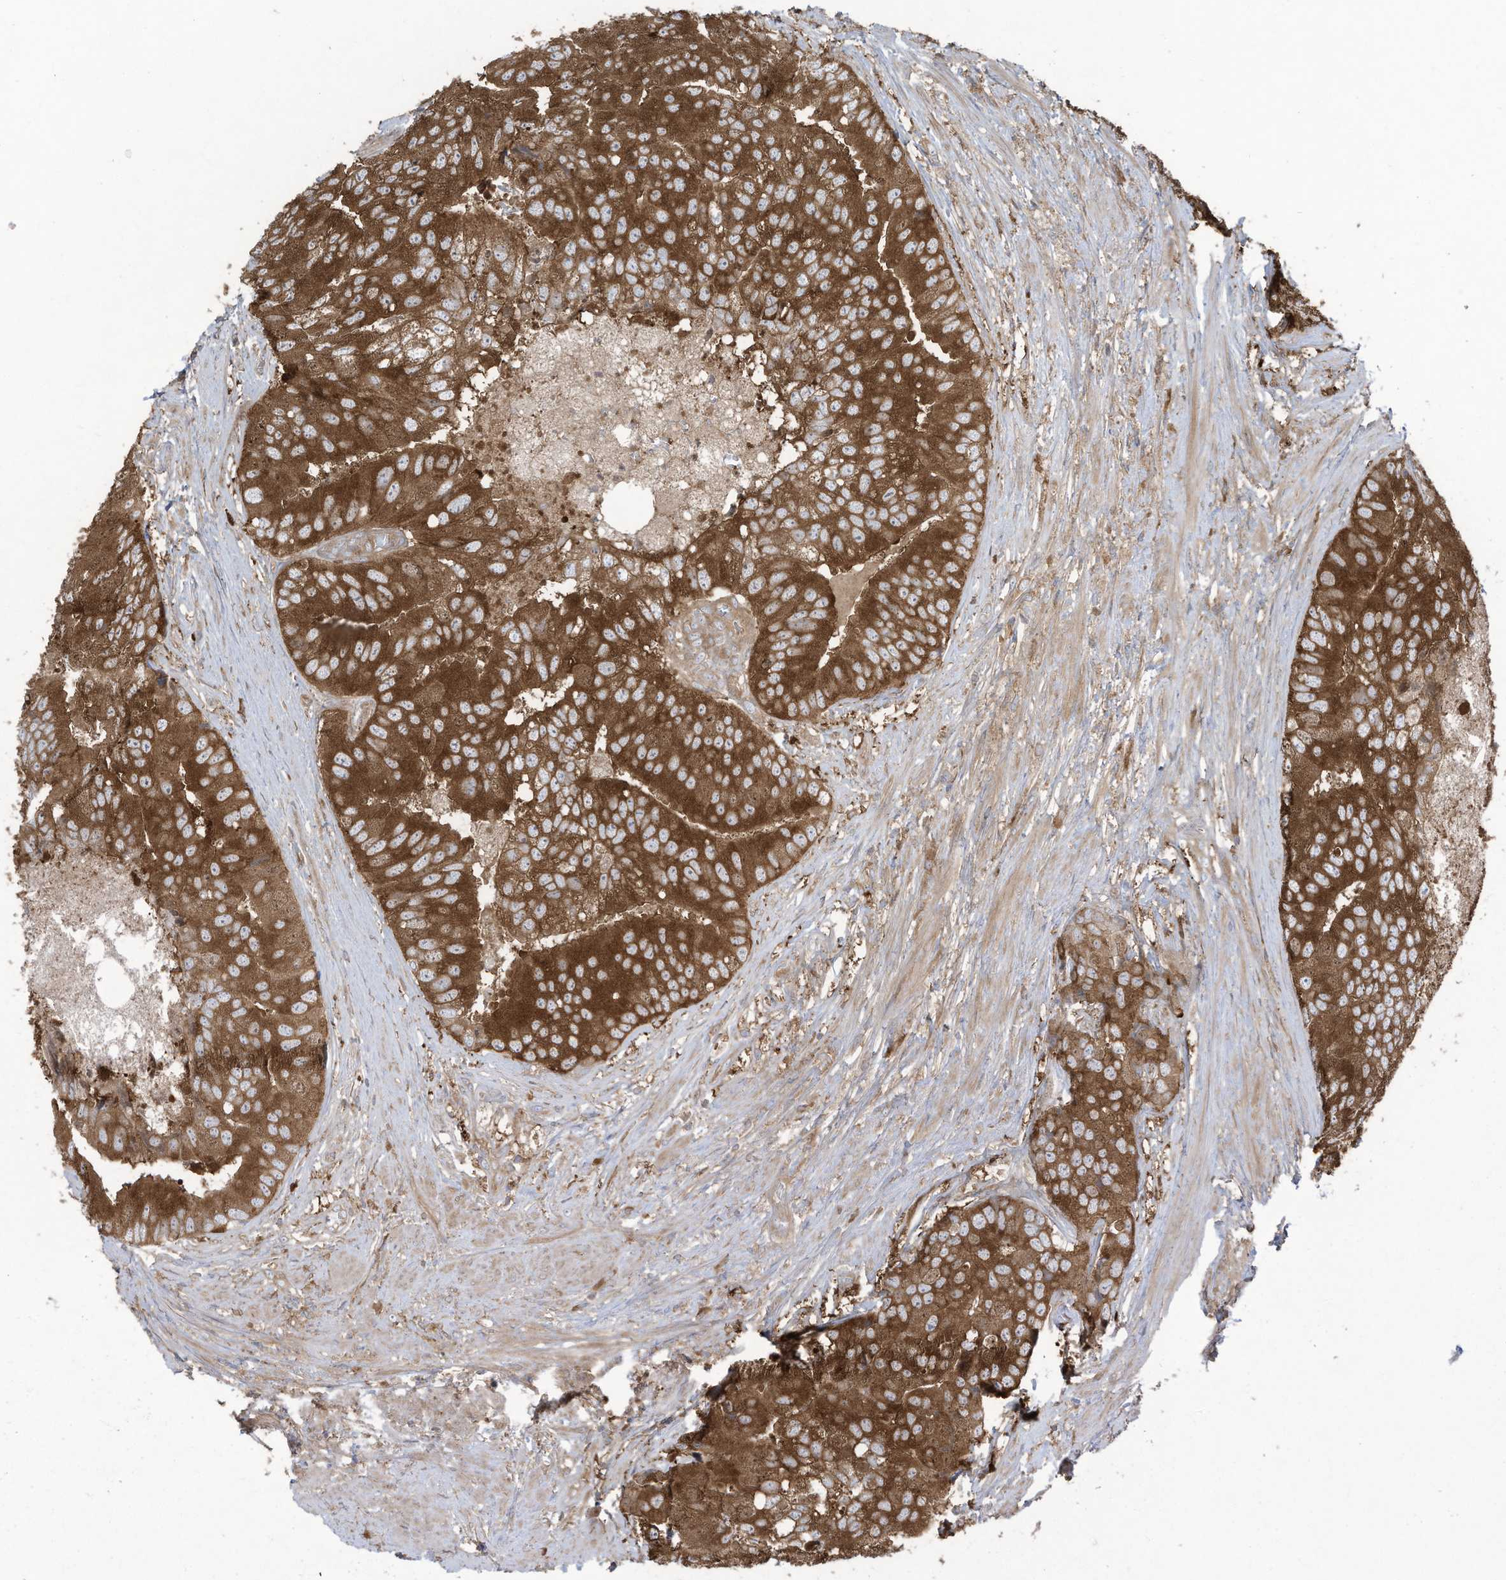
{"staining": {"intensity": "strong", "quantity": "25%-75%", "location": "cytoplasmic/membranous"}, "tissue": "prostate cancer", "cell_type": "Tumor cells", "image_type": "cancer", "snomed": [{"axis": "morphology", "description": "Adenocarcinoma, High grade"}, {"axis": "topography", "description": "Prostate"}], "caption": "Tumor cells exhibit high levels of strong cytoplasmic/membranous staining in approximately 25%-75% of cells in human prostate cancer. The protein of interest is shown in brown color, while the nuclei are stained blue.", "gene": "OLA1", "patient": {"sex": "male", "age": 70}}